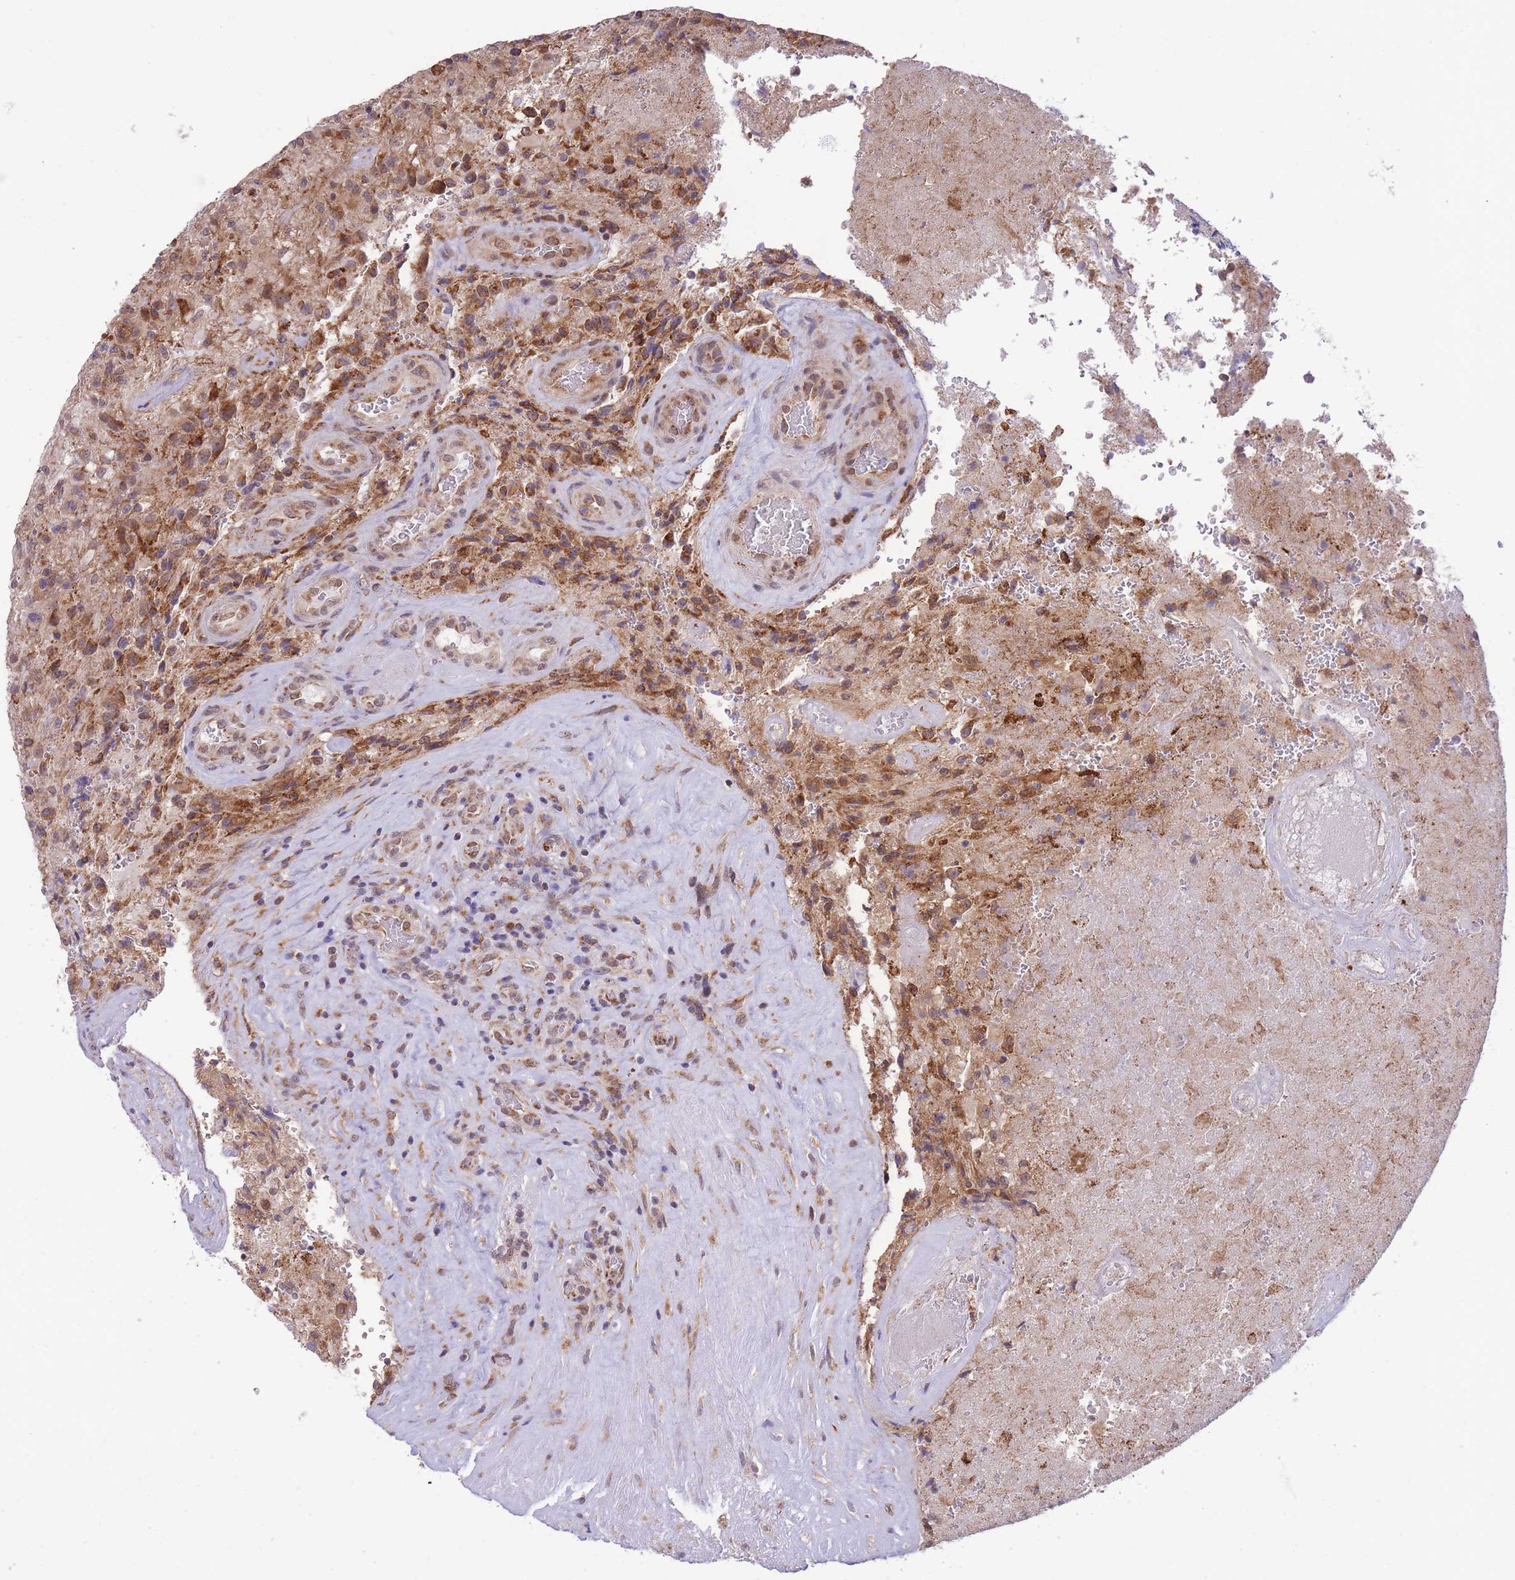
{"staining": {"intensity": "moderate", "quantity": ">75%", "location": "cytoplasmic/membranous"}, "tissue": "glioma", "cell_type": "Tumor cells", "image_type": "cancer", "snomed": [{"axis": "morphology", "description": "Normal tissue, NOS"}, {"axis": "morphology", "description": "Glioma, malignant, High grade"}, {"axis": "topography", "description": "Cerebral cortex"}], "caption": "This is a micrograph of IHC staining of glioma, which shows moderate positivity in the cytoplasmic/membranous of tumor cells.", "gene": "EXOSC8", "patient": {"sex": "male", "age": 56}}